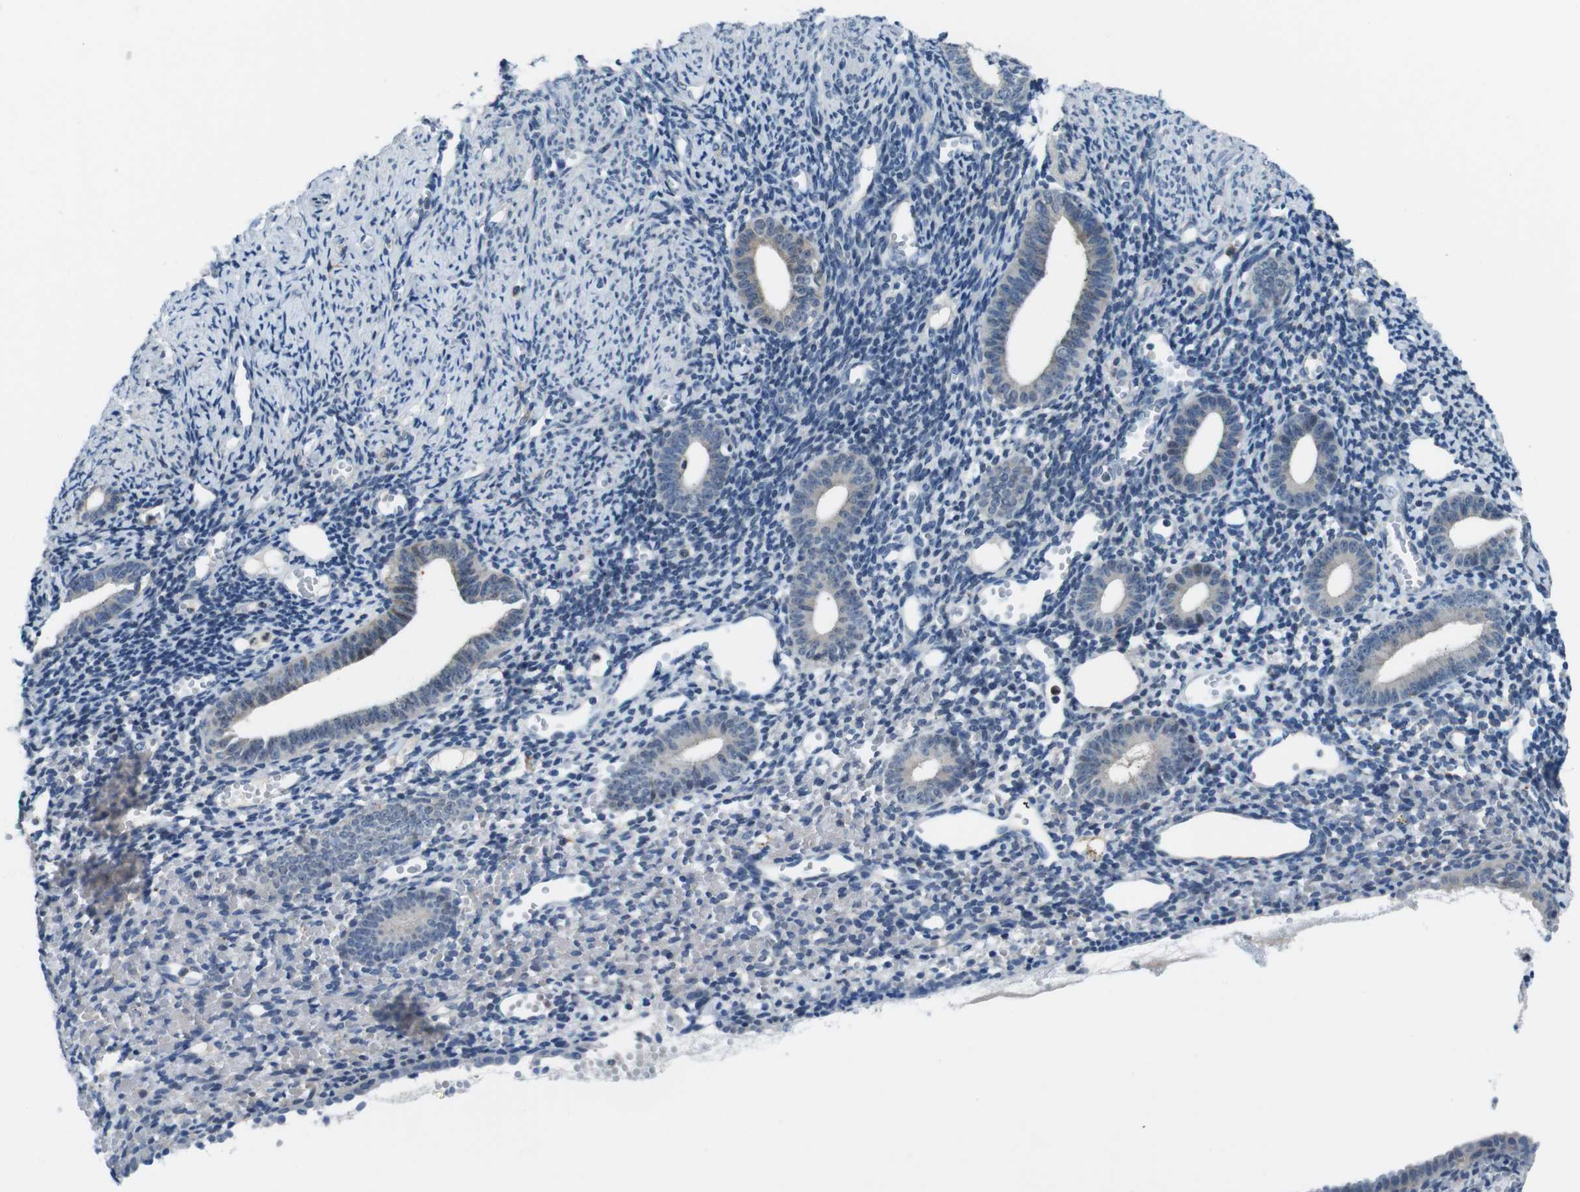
{"staining": {"intensity": "negative", "quantity": "none", "location": "none"}, "tissue": "endometrium", "cell_type": "Cells in endometrial stroma", "image_type": "normal", "snomed": [{"axis": "morphology", "description": "Normal tissue, NOS"}, {"axis": "topography", "description": "Endometrium"}], "caption": "Immunohistochemical staining of normal human endometrium reveals no significant positivity in cells in endometrial stroma. (DAB IHC visualized using brightfield microscopy, high magnification).", "gene": "NANOS2", "patient": {"sex": "female", "age": 50}}